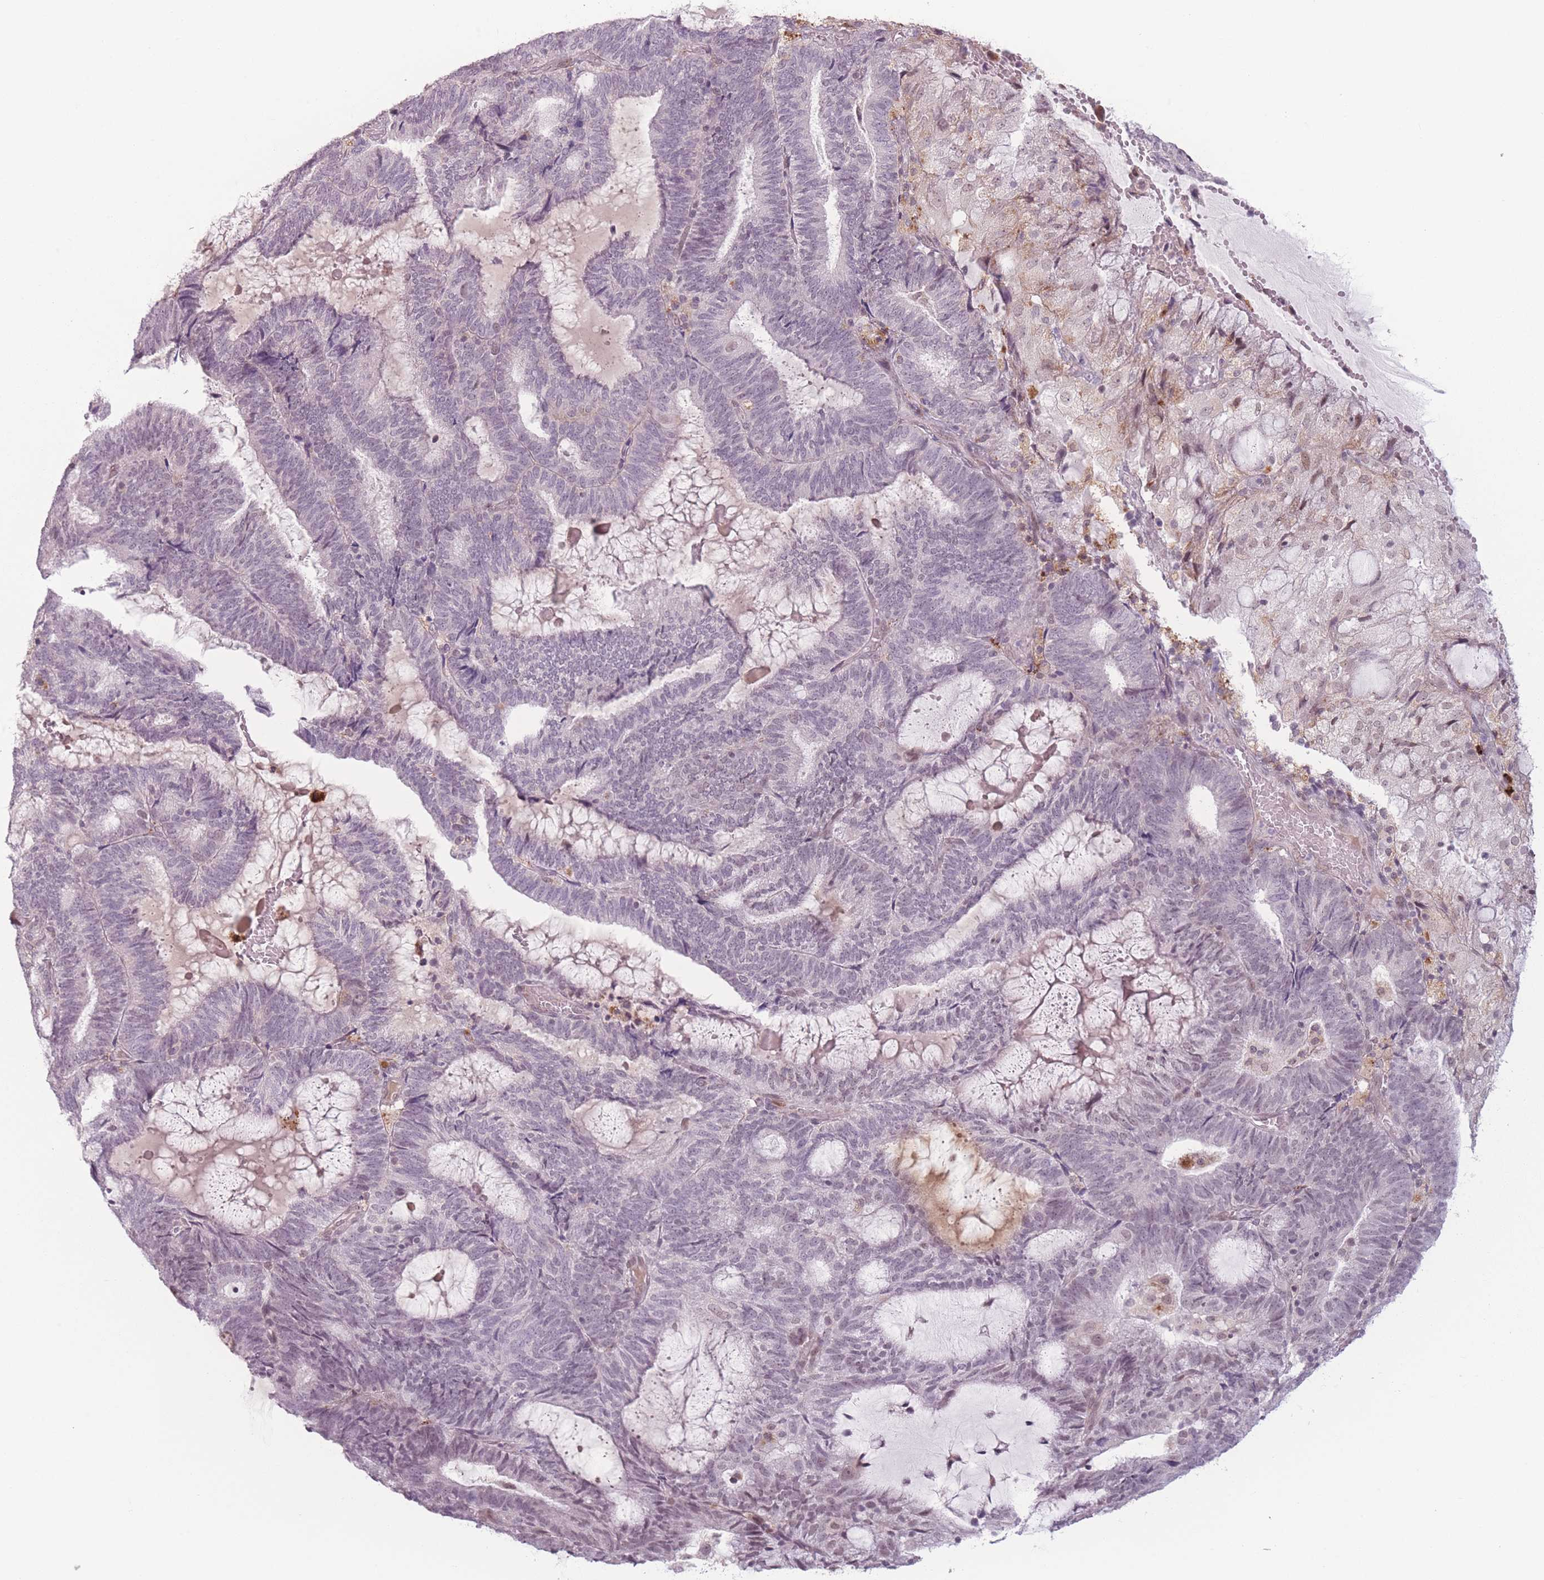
{"staining": {"intensity": "moderate", "quantity": "<25%", "location": "nuclear"}, "tissue": "endometrial cancer", "cell_type": "Tumor cells", "image_type": "cancer", "snomed": [{"axis": "morphology", "description": "Adenocarcinoma, NOS"}, {"axis": "topography", "description": "Endometrium"}], "caption": "Immunohistochemistry (IHC) image of neoplastic tissue: endometrial adenocarcinoma stained using immunohistochemistry (IHC) displays low levels of moderate protein expression localized specifically in the nuclear of tumor cells, appearing as a nuclear brown color.", "gene": "OR10C1", "patient": {"sex": "female", "age": 81}}